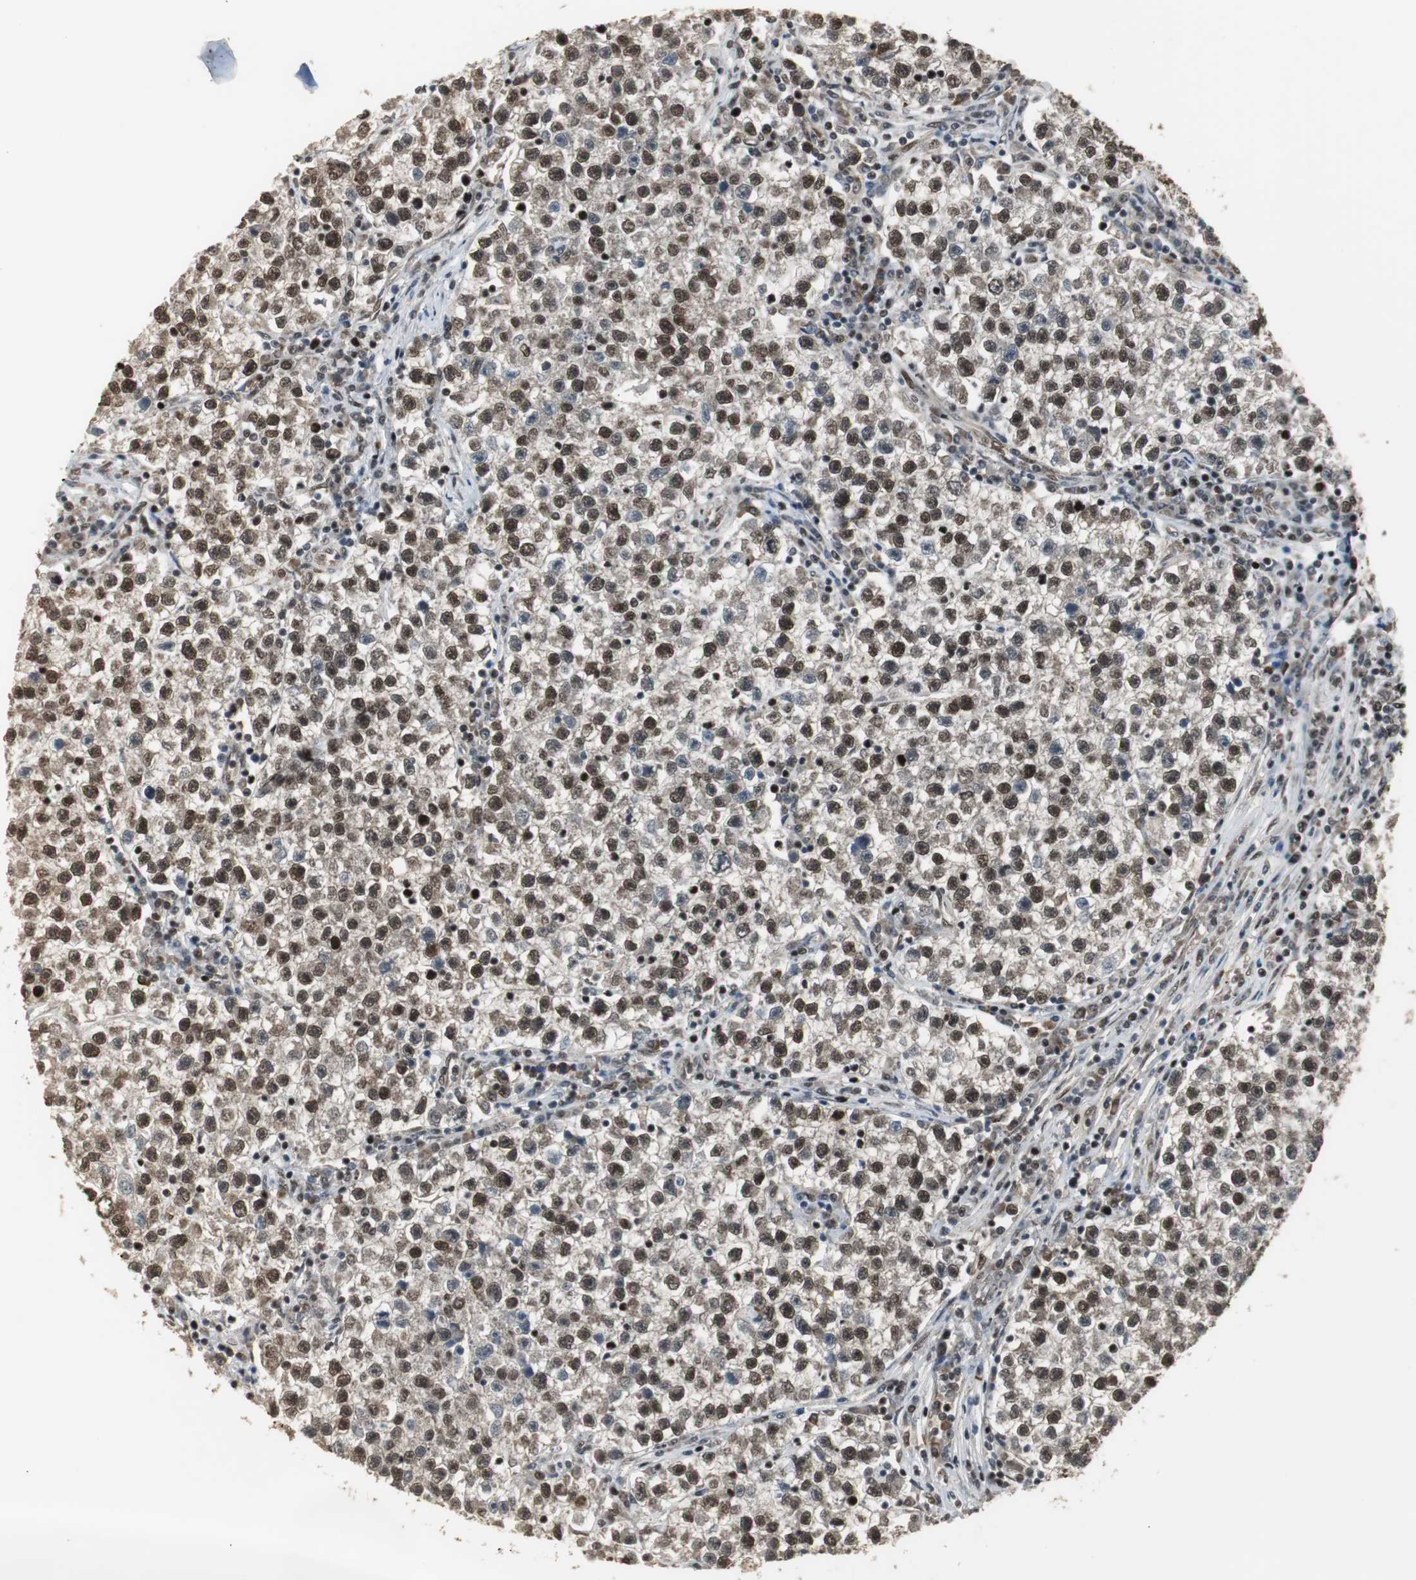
{"staining": {"intensity": "strong", "quantity": ">75%", "location": "cytoplasmic/membranous,nuclear"}, "tissue": "testis cancer", "cell_type": "Tumor cells", "image_type": "cancer", "snomed": [{"axis": "morphology", "description": "Seminoma, NOS"}, {"axis": "topography", "description": "Testis"}], "caption": "A brown stain highlights strong cytoplasmic/membranous and nuclear staining of a protein in seminoma (testis) tumor cells. The protein of interest is stained brown, and the nuclei are stained in blue (DAB IHC with brightfield microscopy, high magnification).", "gene": "TAF5", "patient": {"sex": "male", "age": 22}}